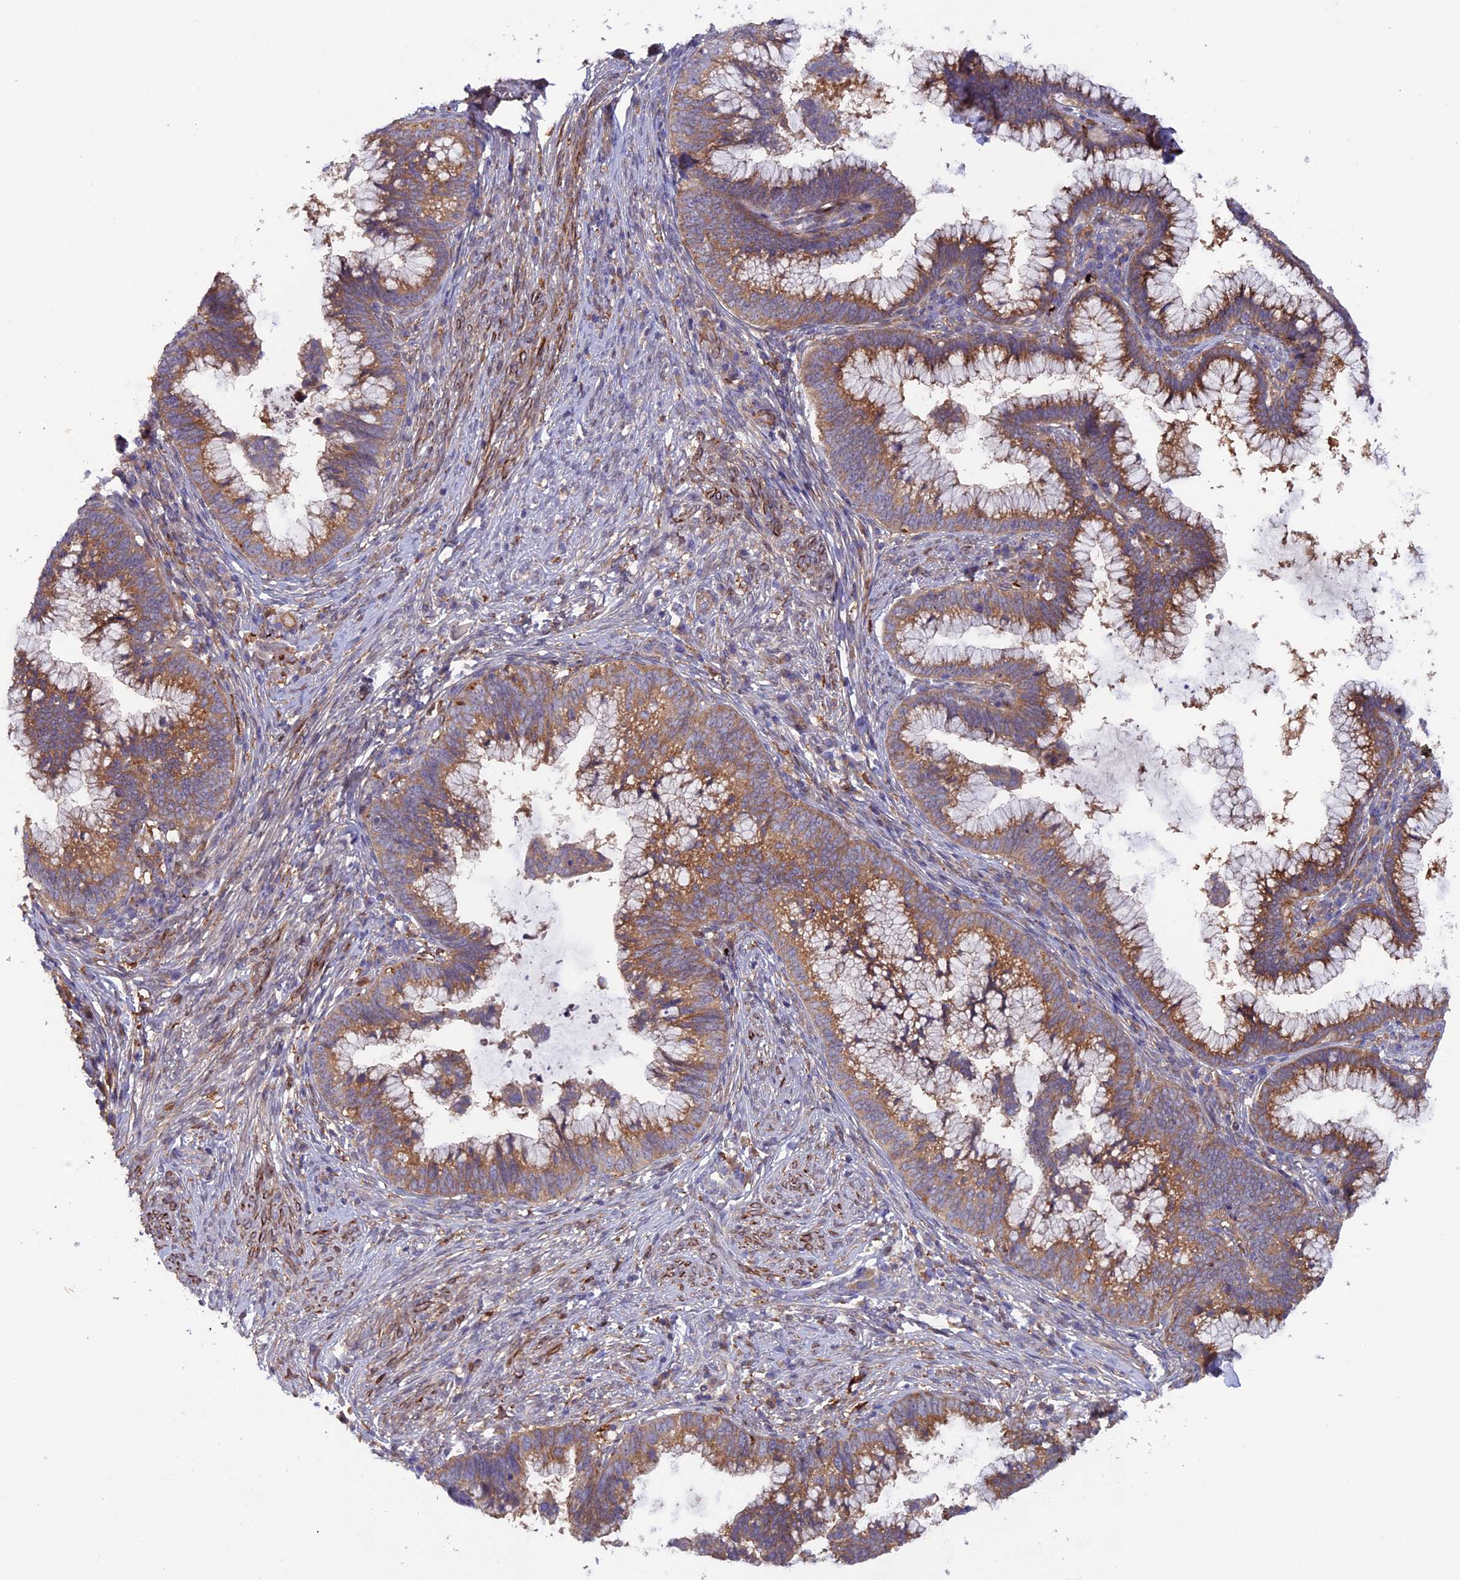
{"staining": {"intensity": "moderate", "quantity": ">75%", "location": "cytoplasmic/membranous"}, "tissue": "cervical cancer", "cell_type": "Tumor cells", "image_type": "cancer", "snomed": [{"axis": "morphology", "description": "Adenocarcinoma, NOS"}, {"axis": "topography", "description": "Cervix"}], "caption": "Cervical cancer (adenocarcinoma) tissue demonstrates moderate cytoplasmic/membranous expression in about >75% of tumor cells, visualized by immunohistochemistry. (brown staining indicates protein expression, while blue staining denotes nuclei).", "gene": "FERMT1", "patient": {"sex": "female", "age": 36}}